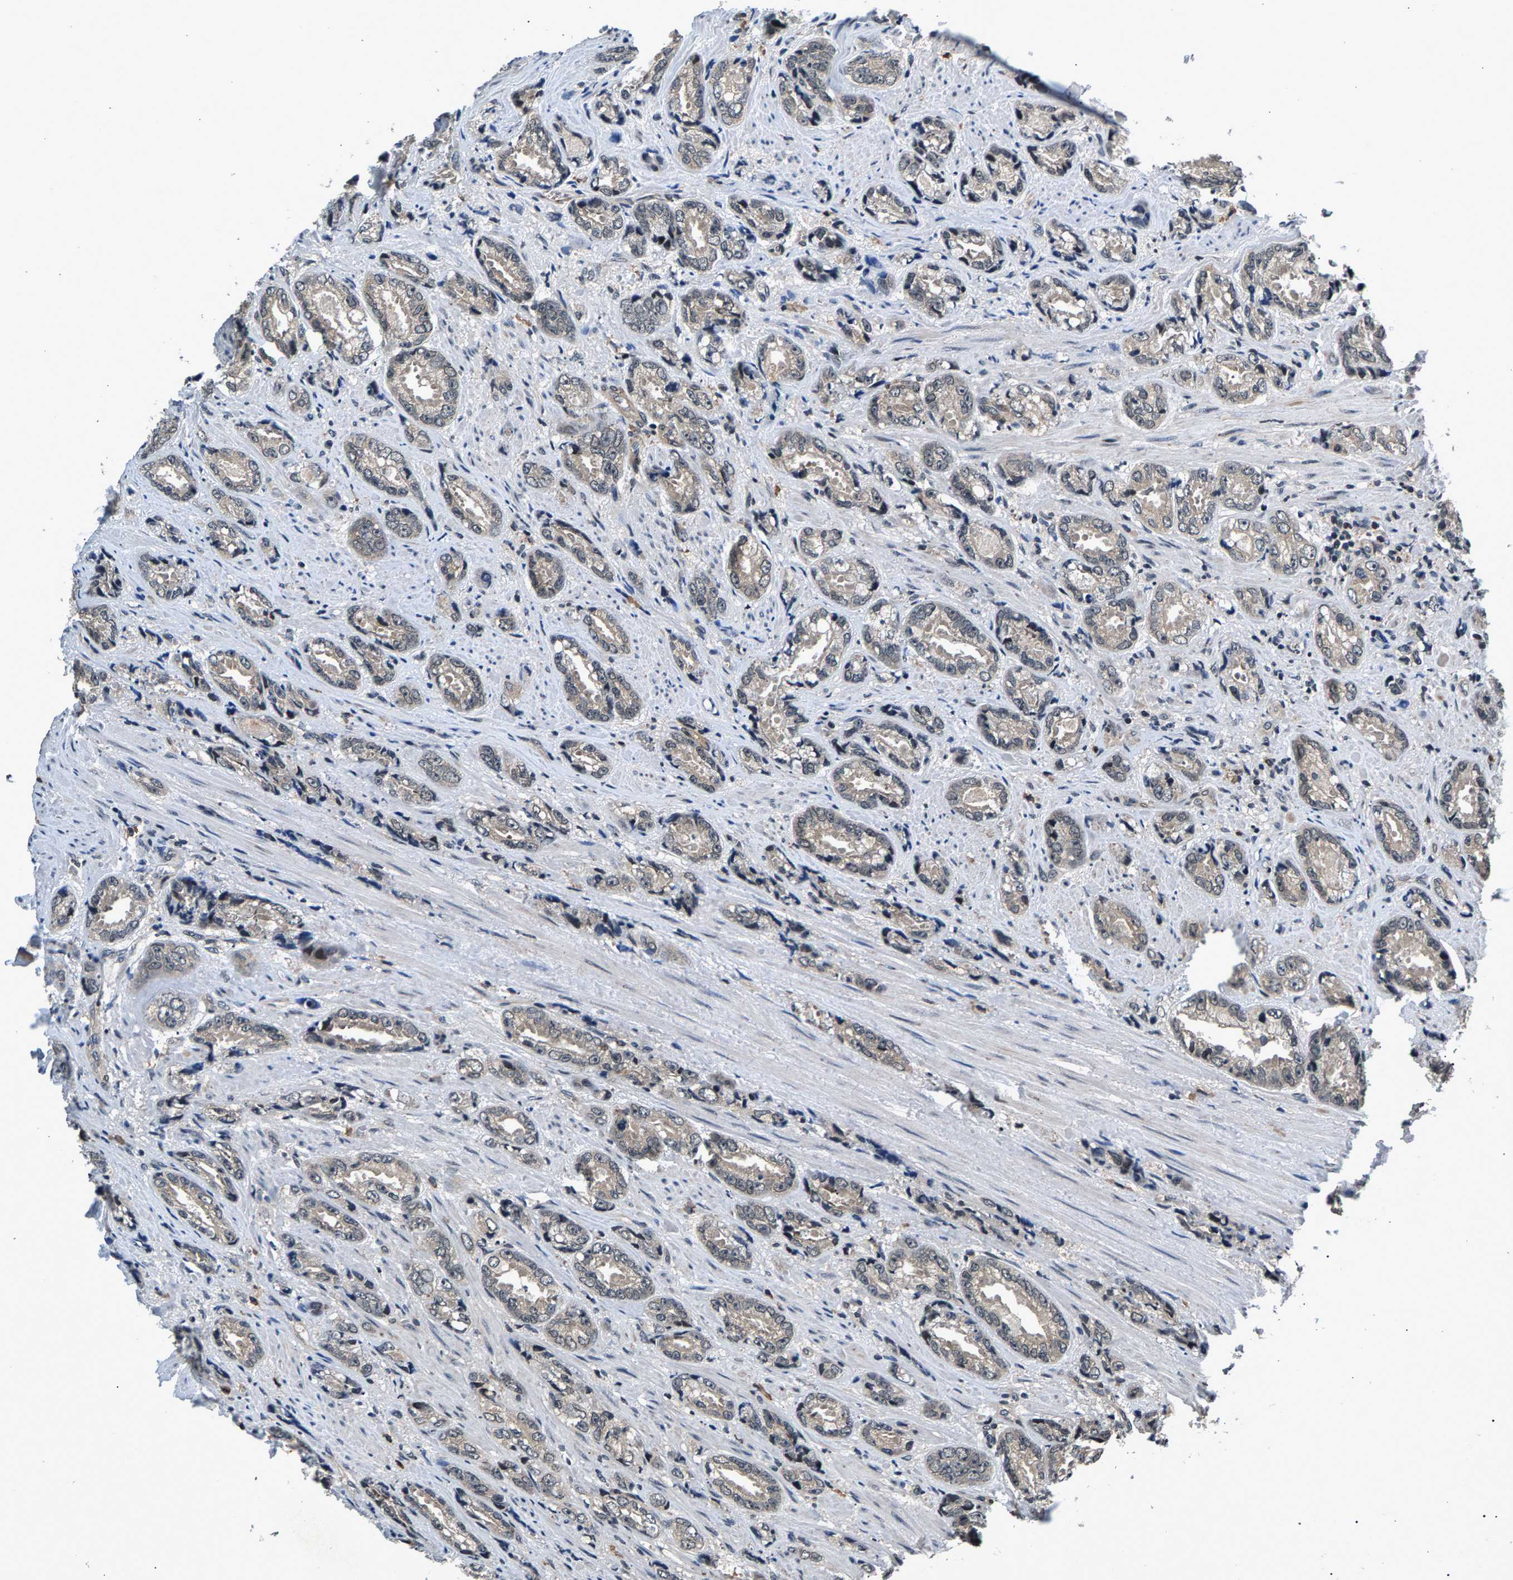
{"staining": {"intensity": "negative", "quantity": "none", "location": "none"}, "tissue": "prostate cancer", "cell_type": "Tumor cells", "image_type": "cancer", "snomed": [{"axis": "morphology", "description": "Adenocarcinoma, High grade"}, {"axis": "topography", "description": "Prostate"}], "caption": "Tumor cells are negative for brown protein staining in prostate cancer (high-grade adenocarcinoma).", "gene": "RBM33", "patient": {"sex": "male", "age": 61}}